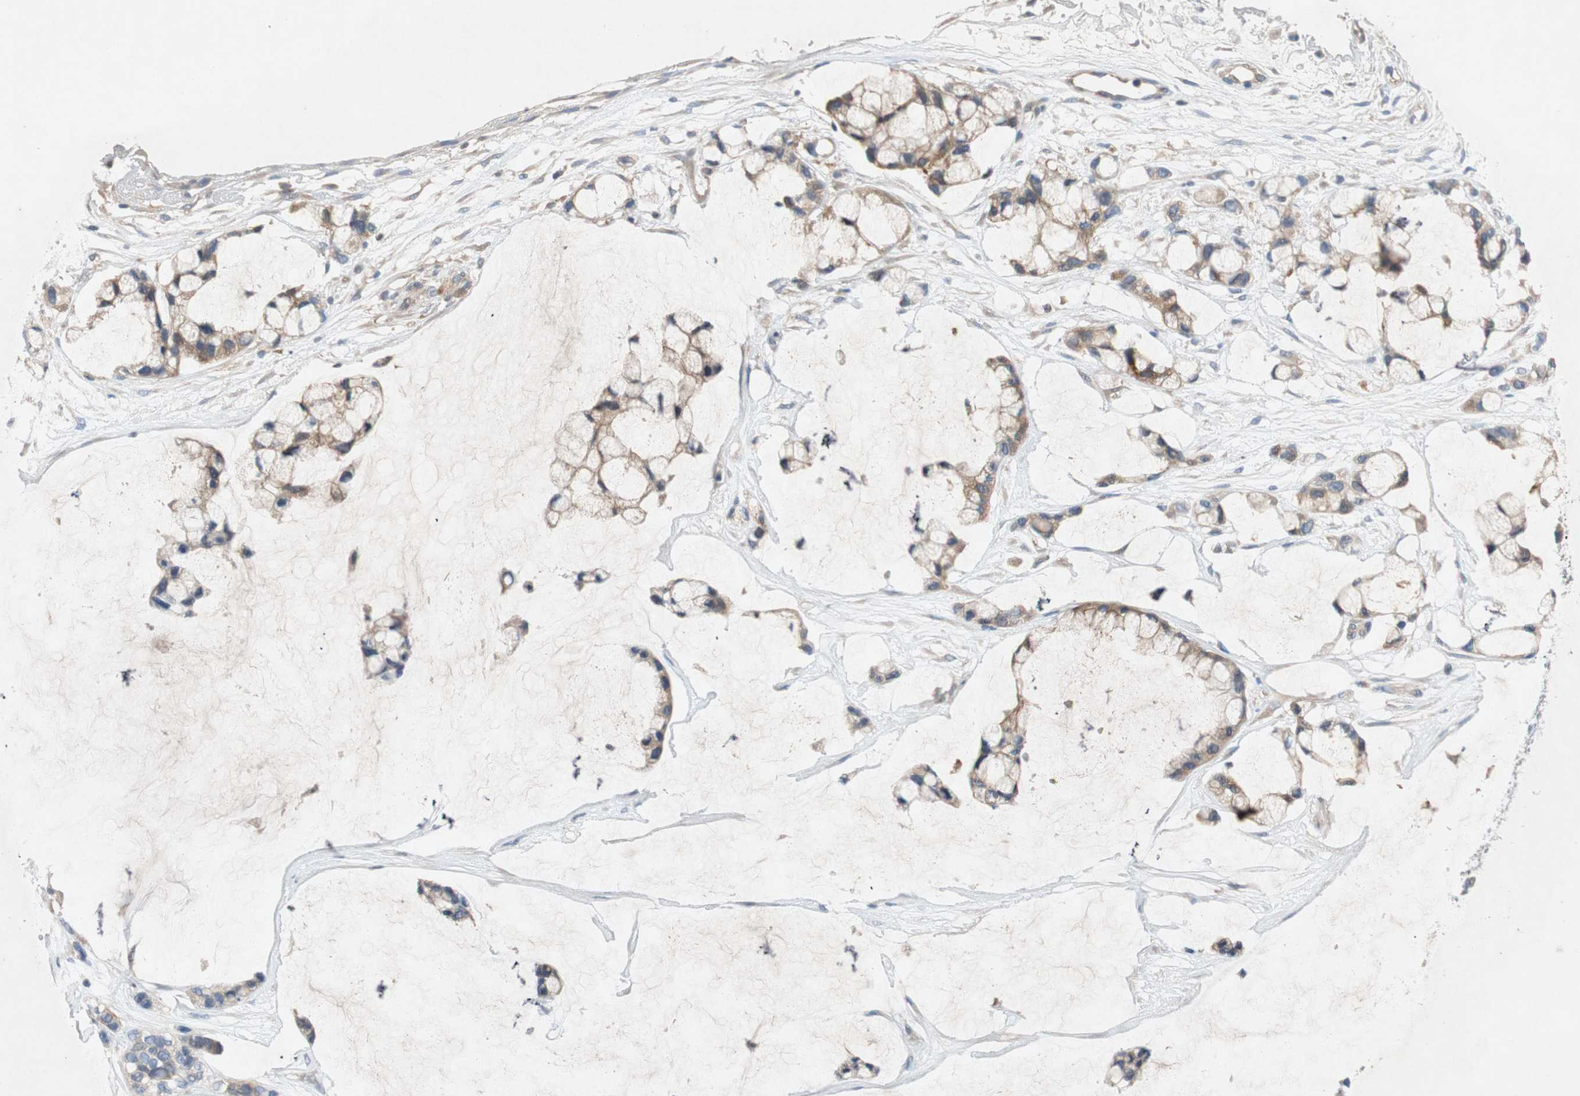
{"staining": {"intensity": "weak", "quantity": ">75%", "location": "cytoplasmic/membranous"}, "tissue": "ovarian cancer", "cell_type": "Tumor cells", "image_type": "cancer", "snomed": [{"axis": "morphology", "description": "Cystadenocarcinoma, mucinous, NOS"}, {"axis": "topography", "description": "Ovary"}], "caption": "A low amount of weak cytoplasmic/membranous staining is present in approximately >75% of tumor cells in ovarian cancer (mucinous cystadenocarcinoma) tissue. The staining is performed using DAB (3,3'-diaminobenzidine) brown chromogen to label protein expression. The nuclei are counter-stained blue using hematoxylin.", "gene": "RELB", "patient": {"sex": "female", "age": 39}}